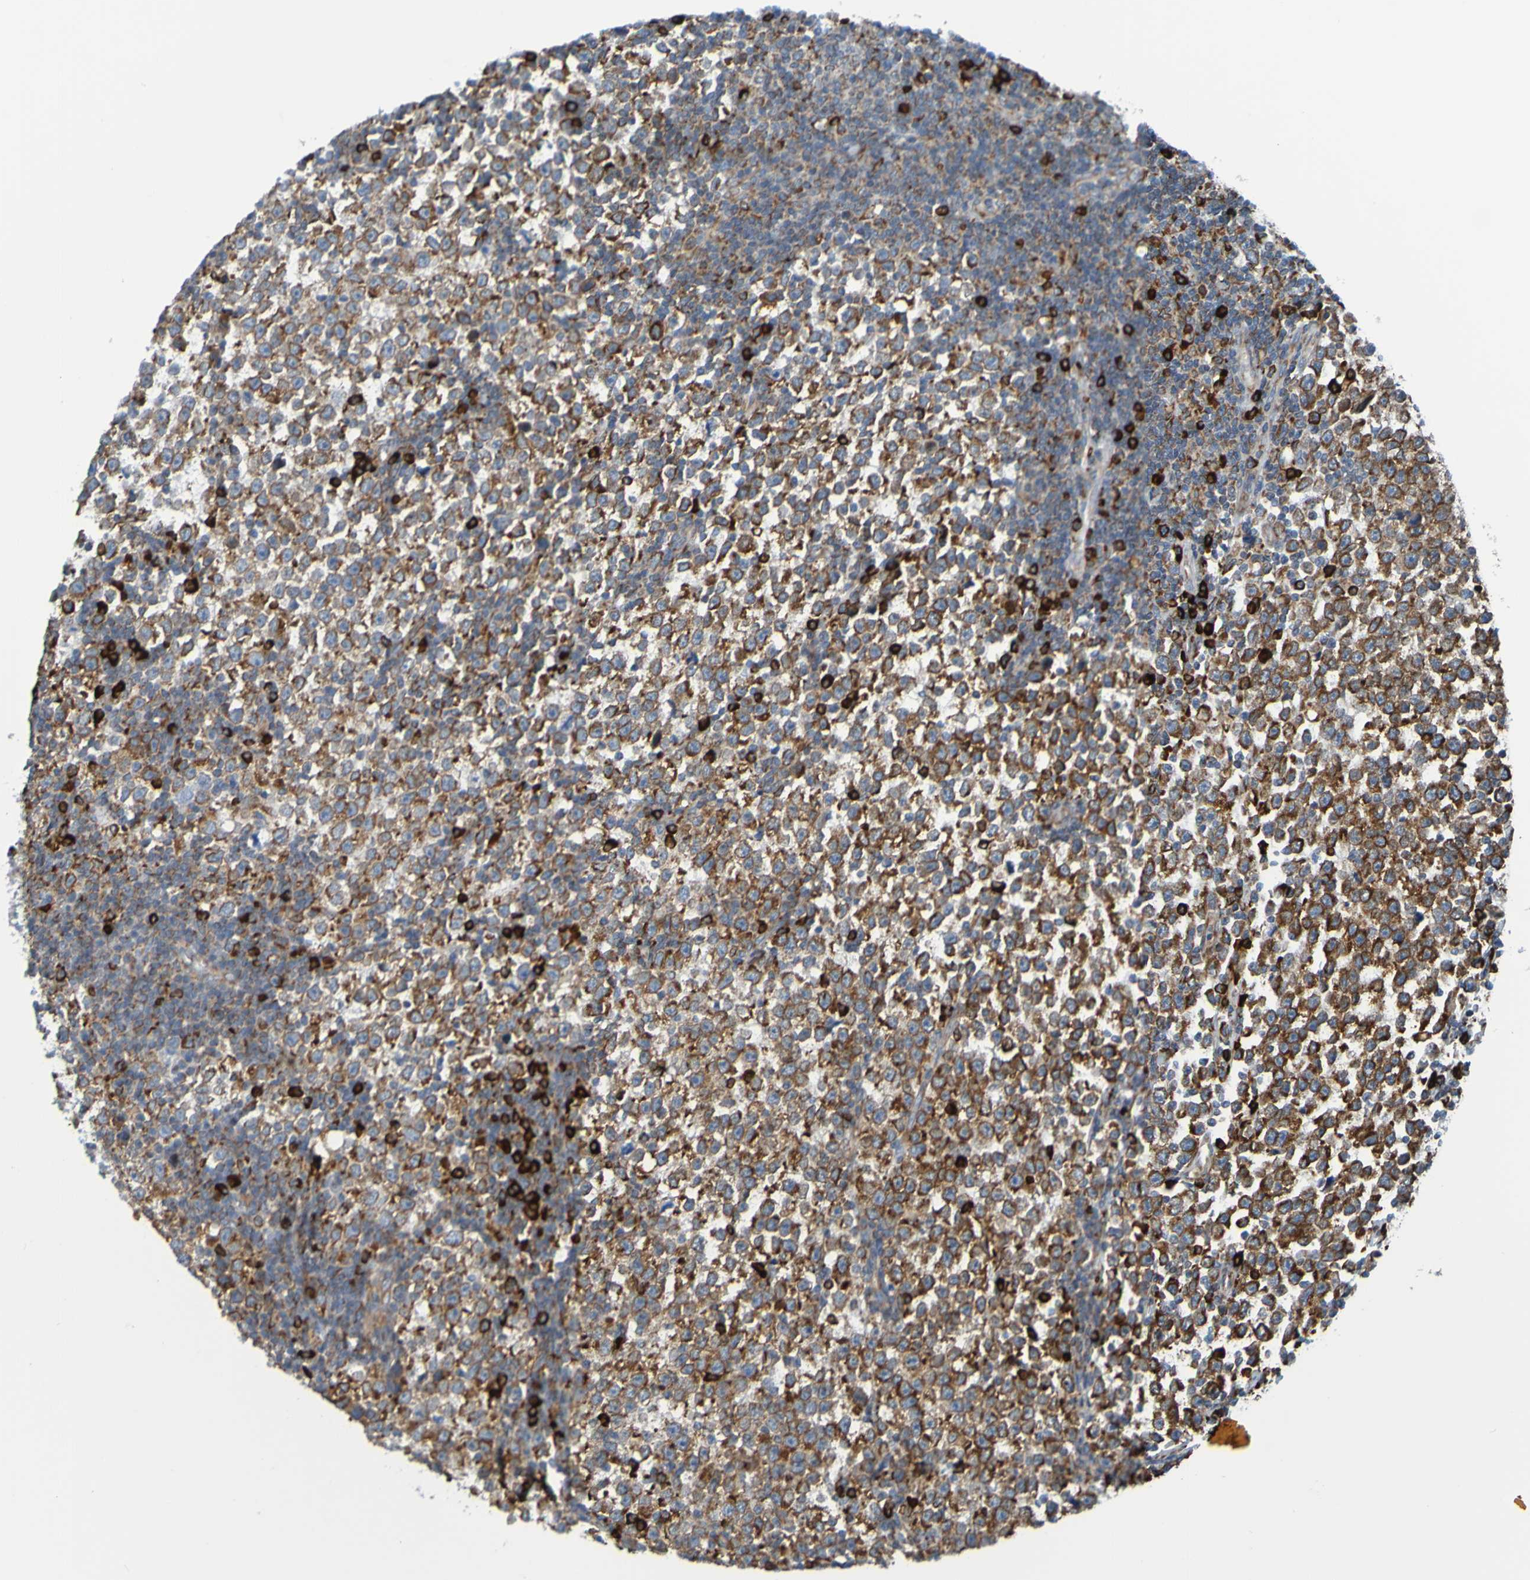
{"staining": {"intensity": "weak", "quantity": "25%-75%", "location": "cytoplasmic/membranous"}, "tissue": "testis cancer", "cell_type": "Tumor cells", "image_type": "cancer", "snomed": [{"axis": "morphology", "description": "Seminoma, NOS"}, {"axis": "topography", "description": "Testis"}], "caption": "This histopathology image reveals testis cancer stained with IHC to label a protein in brown. The cytoplasmic/membranous of tumor cells show weak positivity for the protein. Nuclei are counter-stained blue.", "gene": "SSR1", "patient": {"sex": "male", "age": 43}}